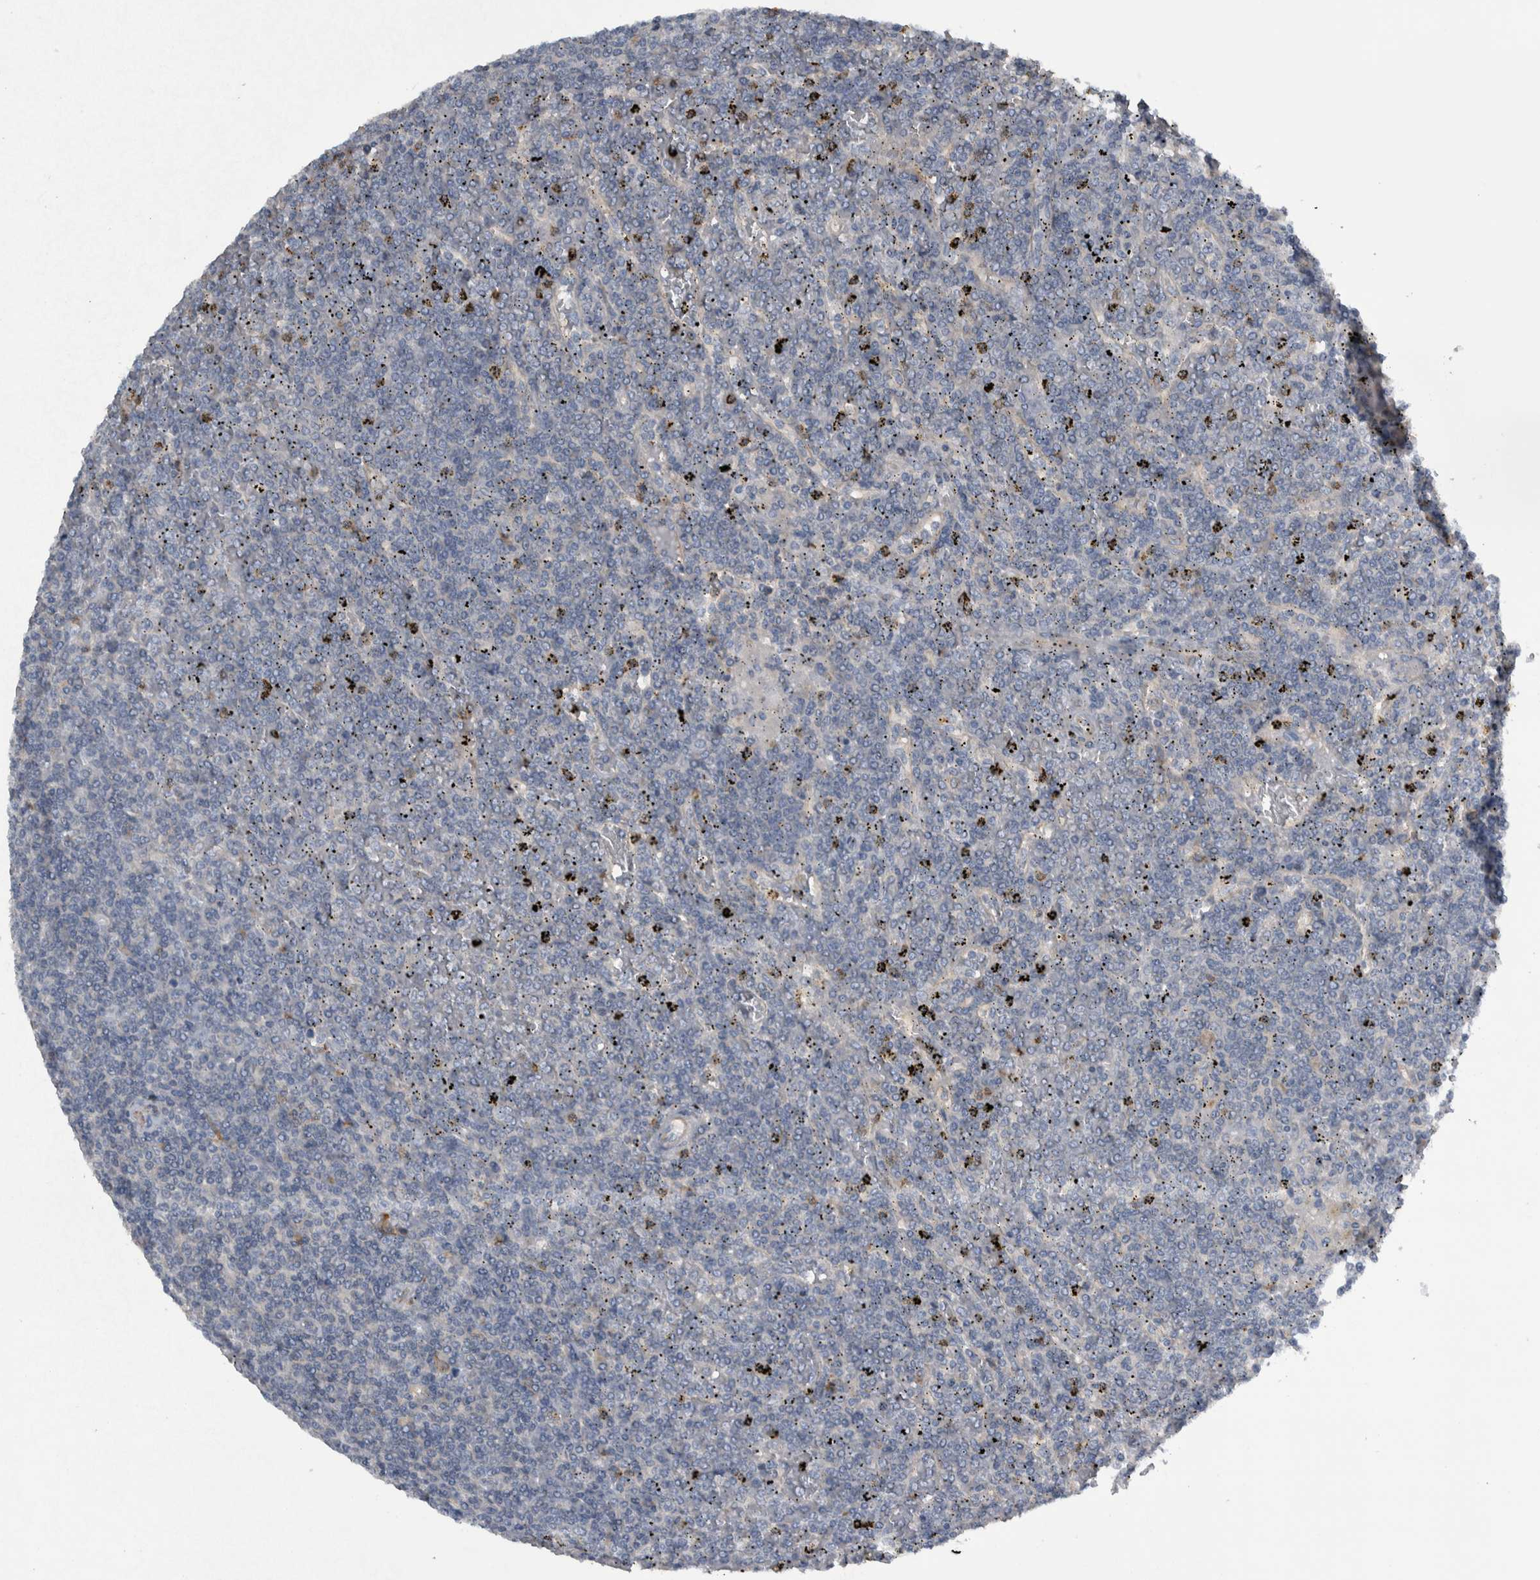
{"staining": {"intensity": "negative", "quantity": "none", "location": "none"}, "tissue": "lymphoma", "cell_type": "Tumor cells", "image_type": "cancer", "snomed": [{"axis": "morphology", "description": "Malignant lymphoma, non-Hodgkin's type, Low grade"}, {"axis": "topography", "description": "Spleen"}], "caption": "A micrograph of human lymphoma is negative for staining in tumor cells.", "gene": "NT5C2", "patient": {"sex": "female", "age": 19}}